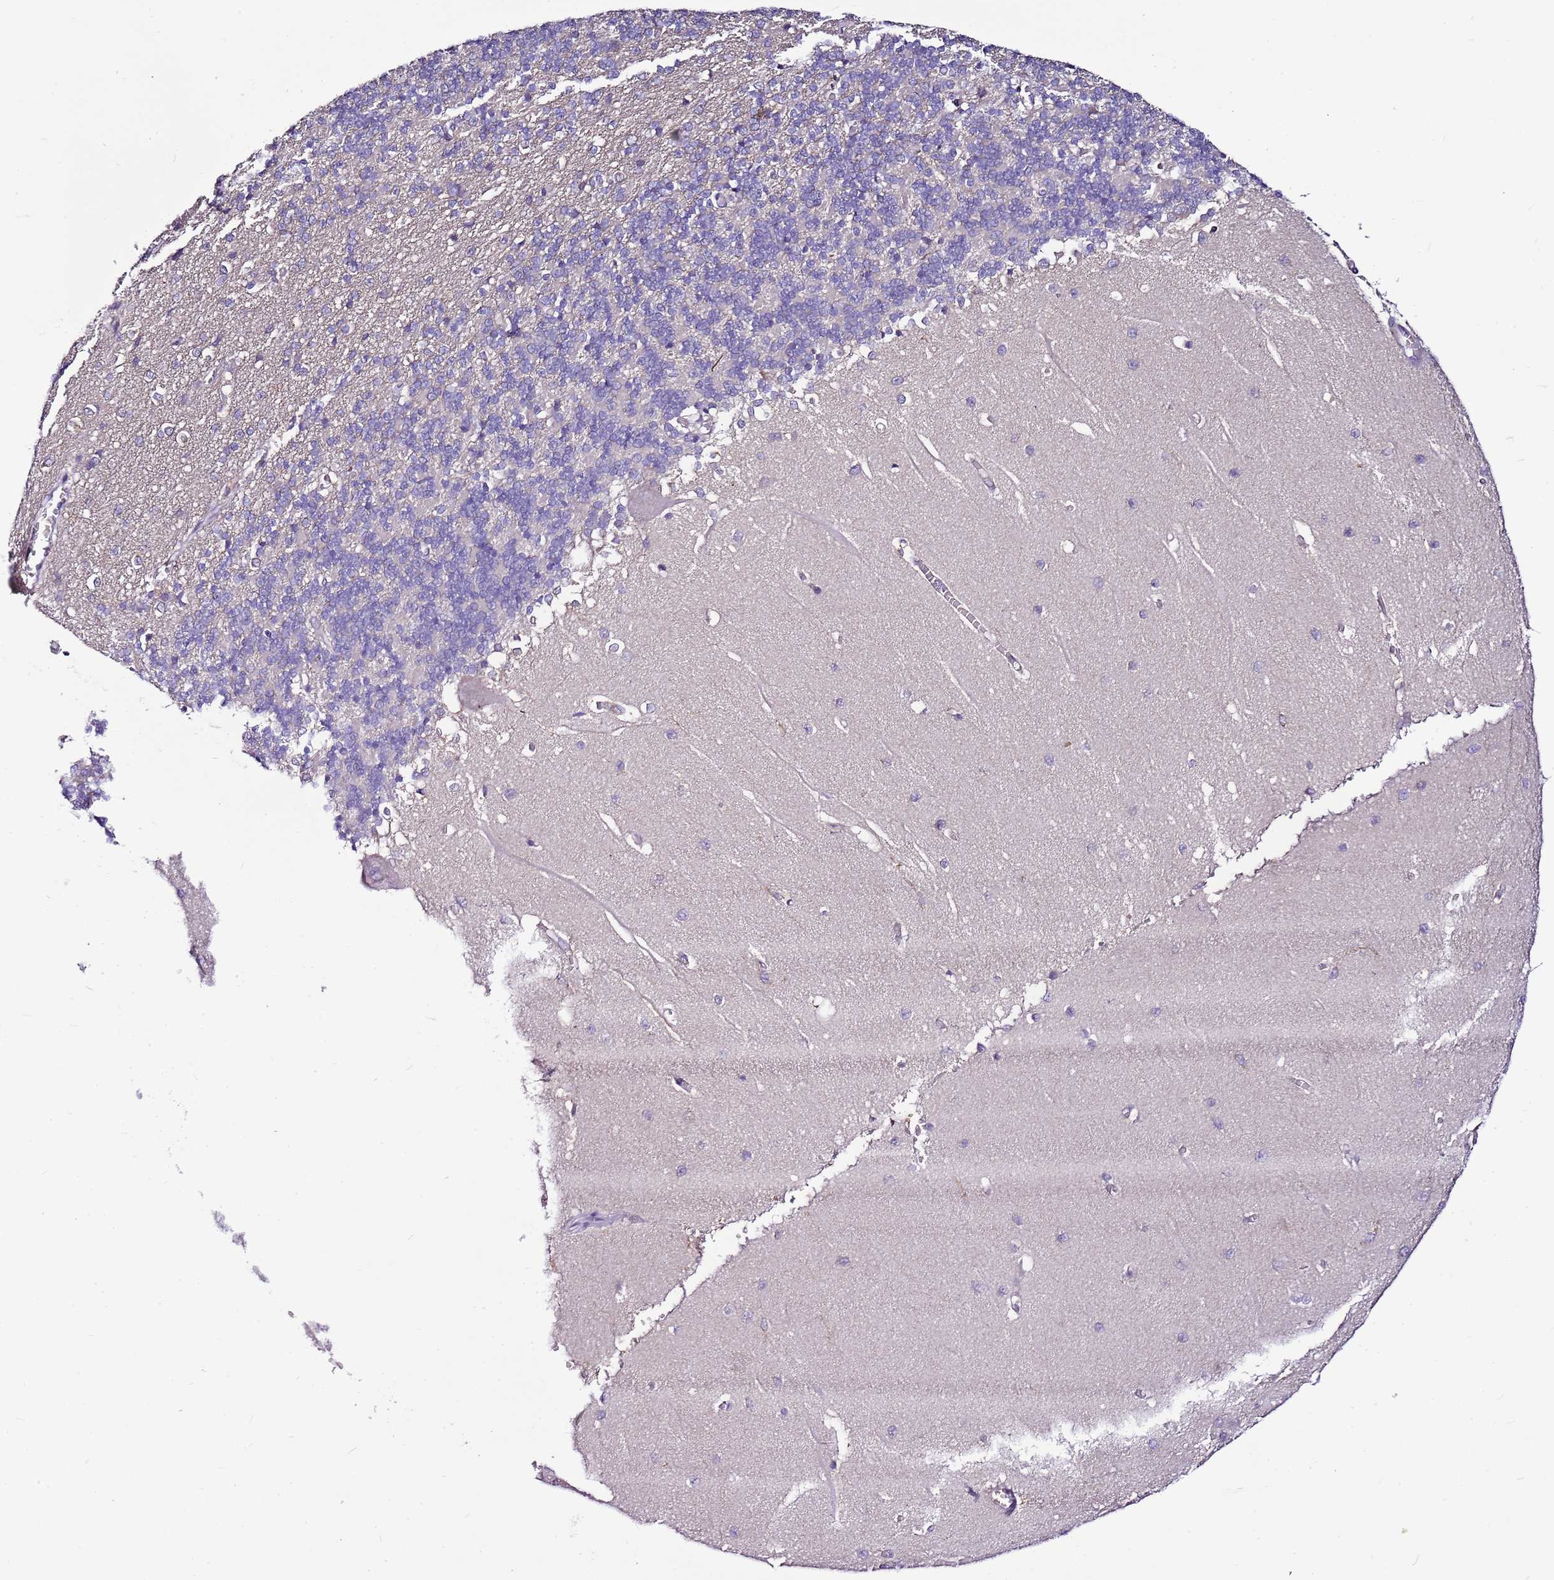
{"staining": {"intensity": "negative", "quantity": "none", "location": "none"}, "tissue": "cerebellum", "cell_type": "Cells in granular layer", "image_type": "normal", "snomed": [{"axis": "morphology", "description": "Normal tissue, NOS"}, {"axis": "topography", "description": "Cerebellum"}], "caption": "Cerebellum stained for a protein using immunohistochemistry demonstrates no positivity cells in granular layer.", "gene": "ATXN2L", "patient": {"sex": "male", "age": 37}}